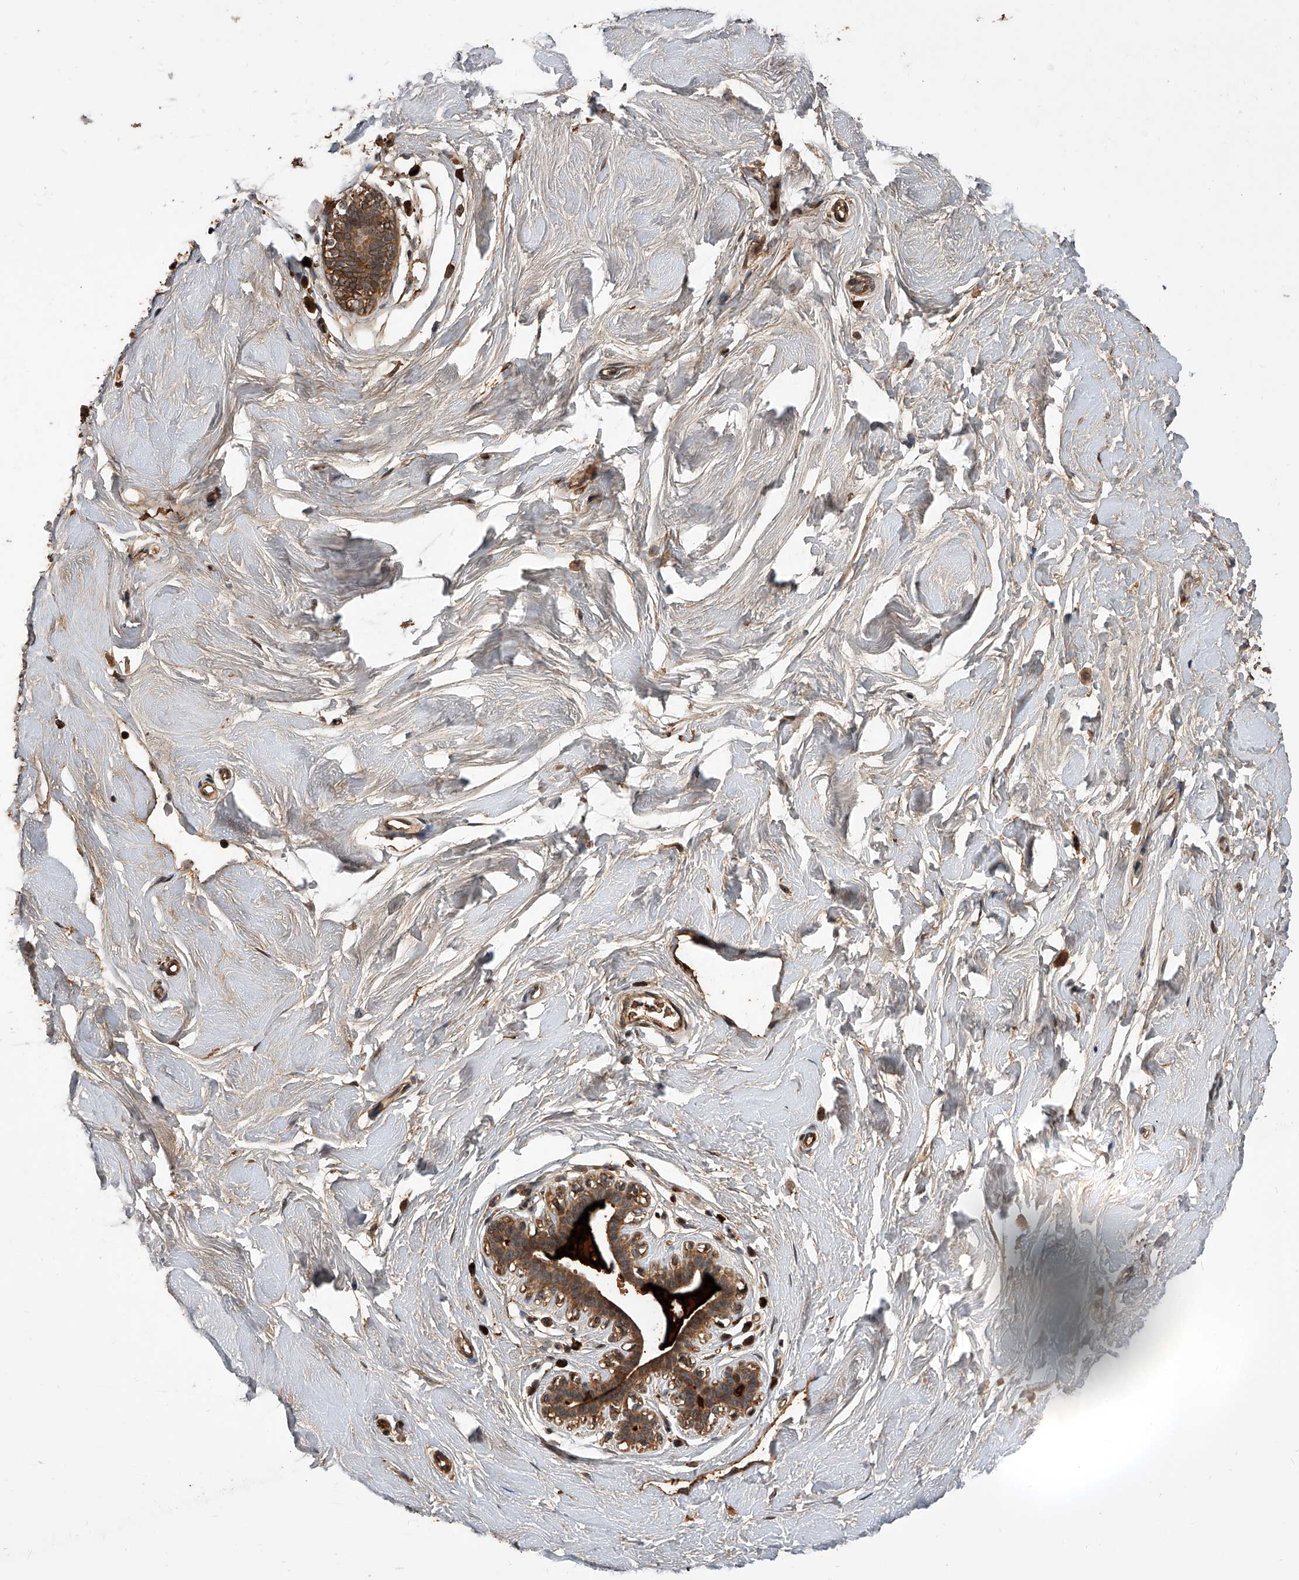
{"staining": {"intensity": "moderate", "quantity": ">75%", "location": "cytoplasmic/membranous"}, "tissue": "breast", "cell_type": "Adipocytes", "image_type": "normal", "snomed": [{"axis": "morphology", "description": "Normal tissue, NOS"}, {"axis": "topography", "description": "Breast"}], "caption": "Immunohistochemical staining of unremarkable breast exhibits medium levels of moderate cytoplasmic/membranous positivity in approximately >75% of adipocytes.", "gene": "CFAP410", "patient": {"sex": "female", "age": 26}}